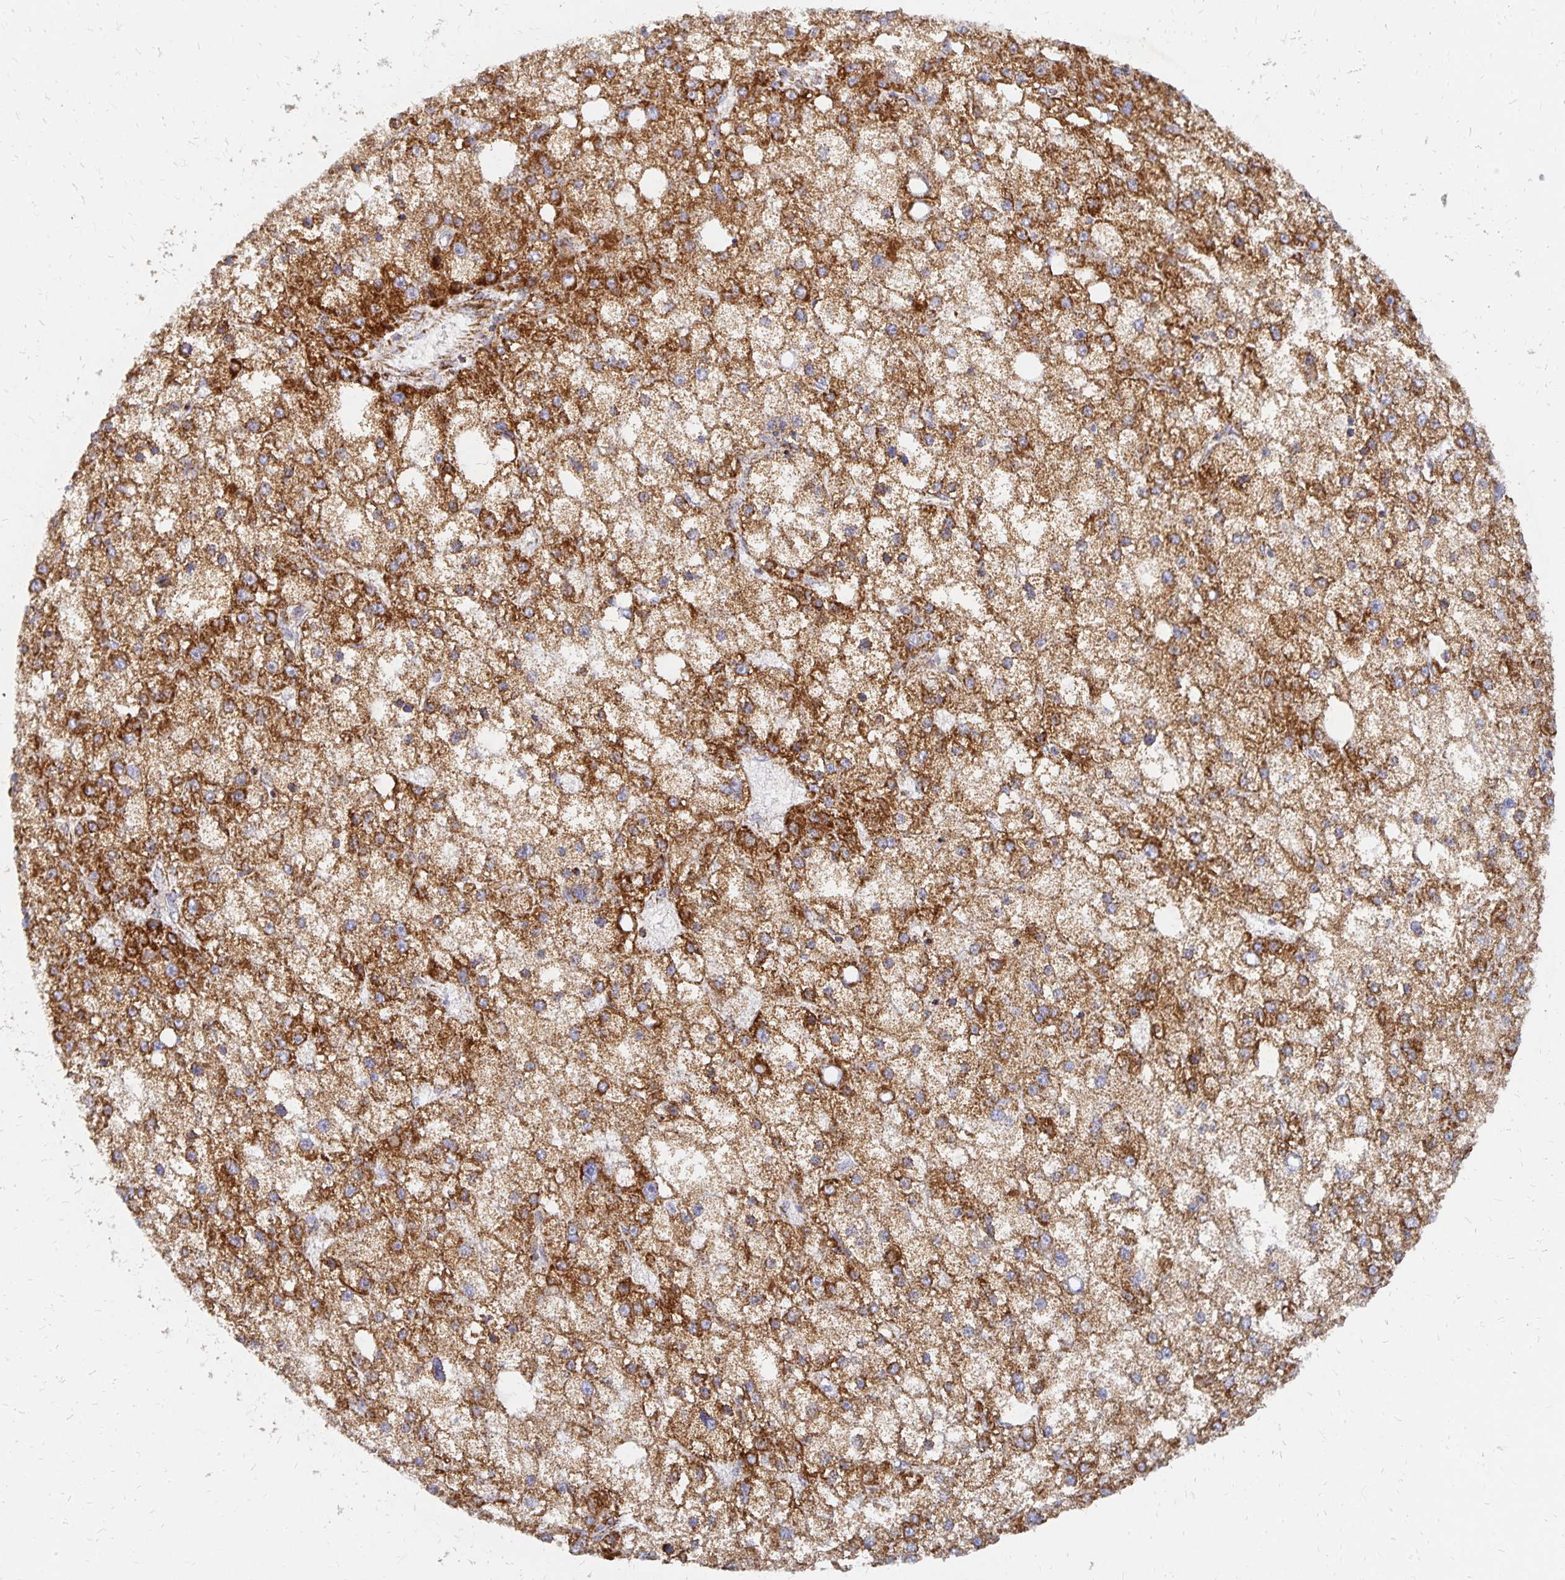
{"staining": {"intensity": "strong", "quantity": ">75%", "location": "cytoplasmic/membranous"}, "tissue": "liver cancer", "cell_type": "Tumor cells", "image_type": "cancer", "snomed": [{"axis": "morphology", "description": "Carcinoma, Hepatocellular, NOS"}, {"axis": "topography", "description": "Liver"}], "caption": "Hepatocellular carcinoma (liver) was stained to show a protein in brown. There is high levels of strong cytoplasmic/membranous positivity in approximately >75% of tumor cells. (DAB (3,3'-diaminobenzidine) IHC with brightfield microscopy, high magnification).", "gene": "STOML2", "patient": {"sex": "male", "age": 67}}